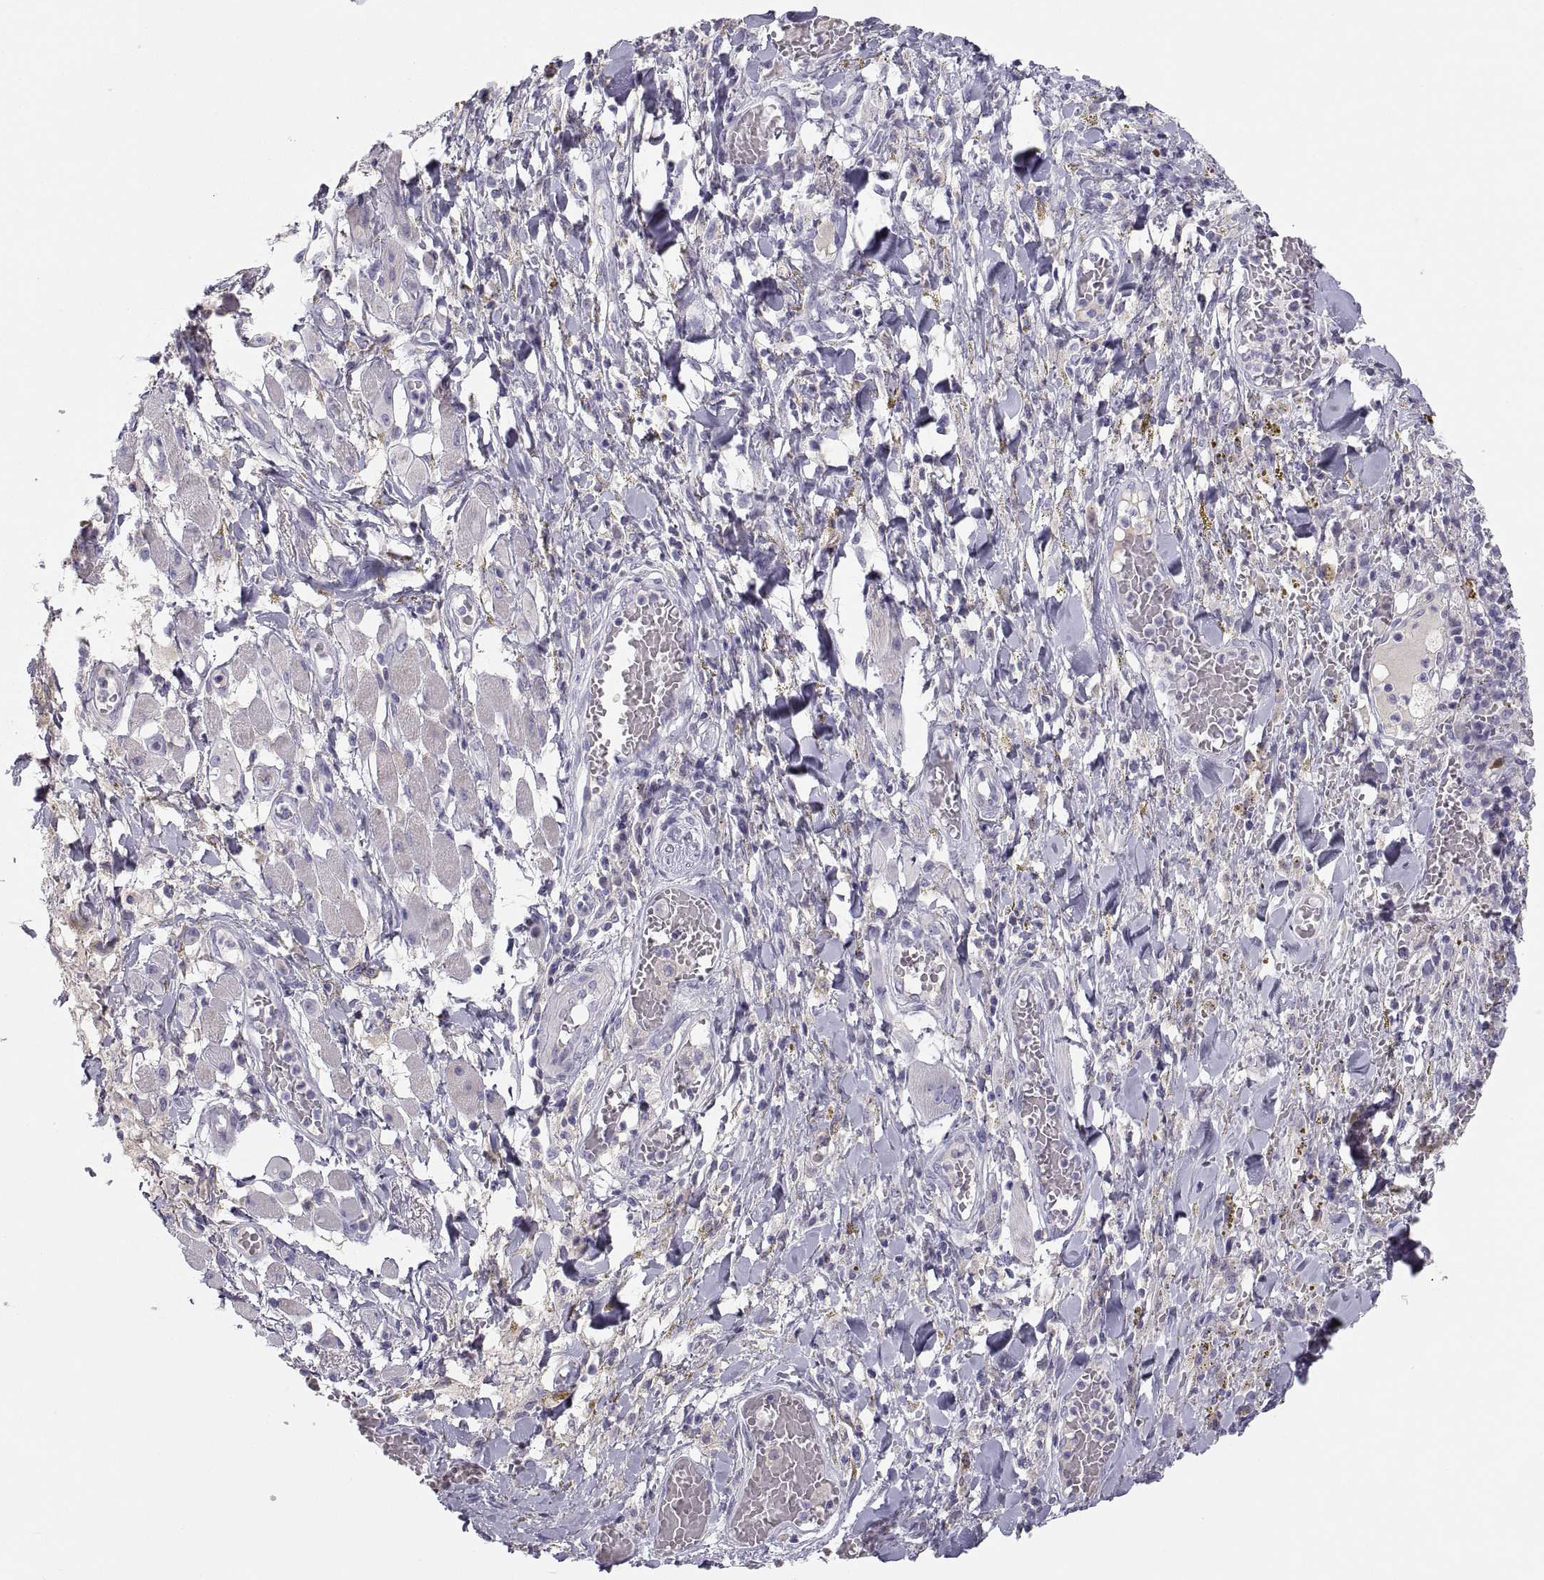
{"staining": {"intensity": "negative", "quantity": "none", "location": "none"}, "tissue": "melanoma", "cell_type": "Tumor cells", "image_type": "cancer", "snomed": [{"axis": "morphology", "description": "Malignant melanoma, NOS"}, {"axis": "topography", "description": "Skin"}], "caption": "DAB immunohistochemical staining of malignant melanoma exhibits no significant expression in tumor cells.", "gene": "MAGEB2", "patient": {"sex": "female", "age": 91}}